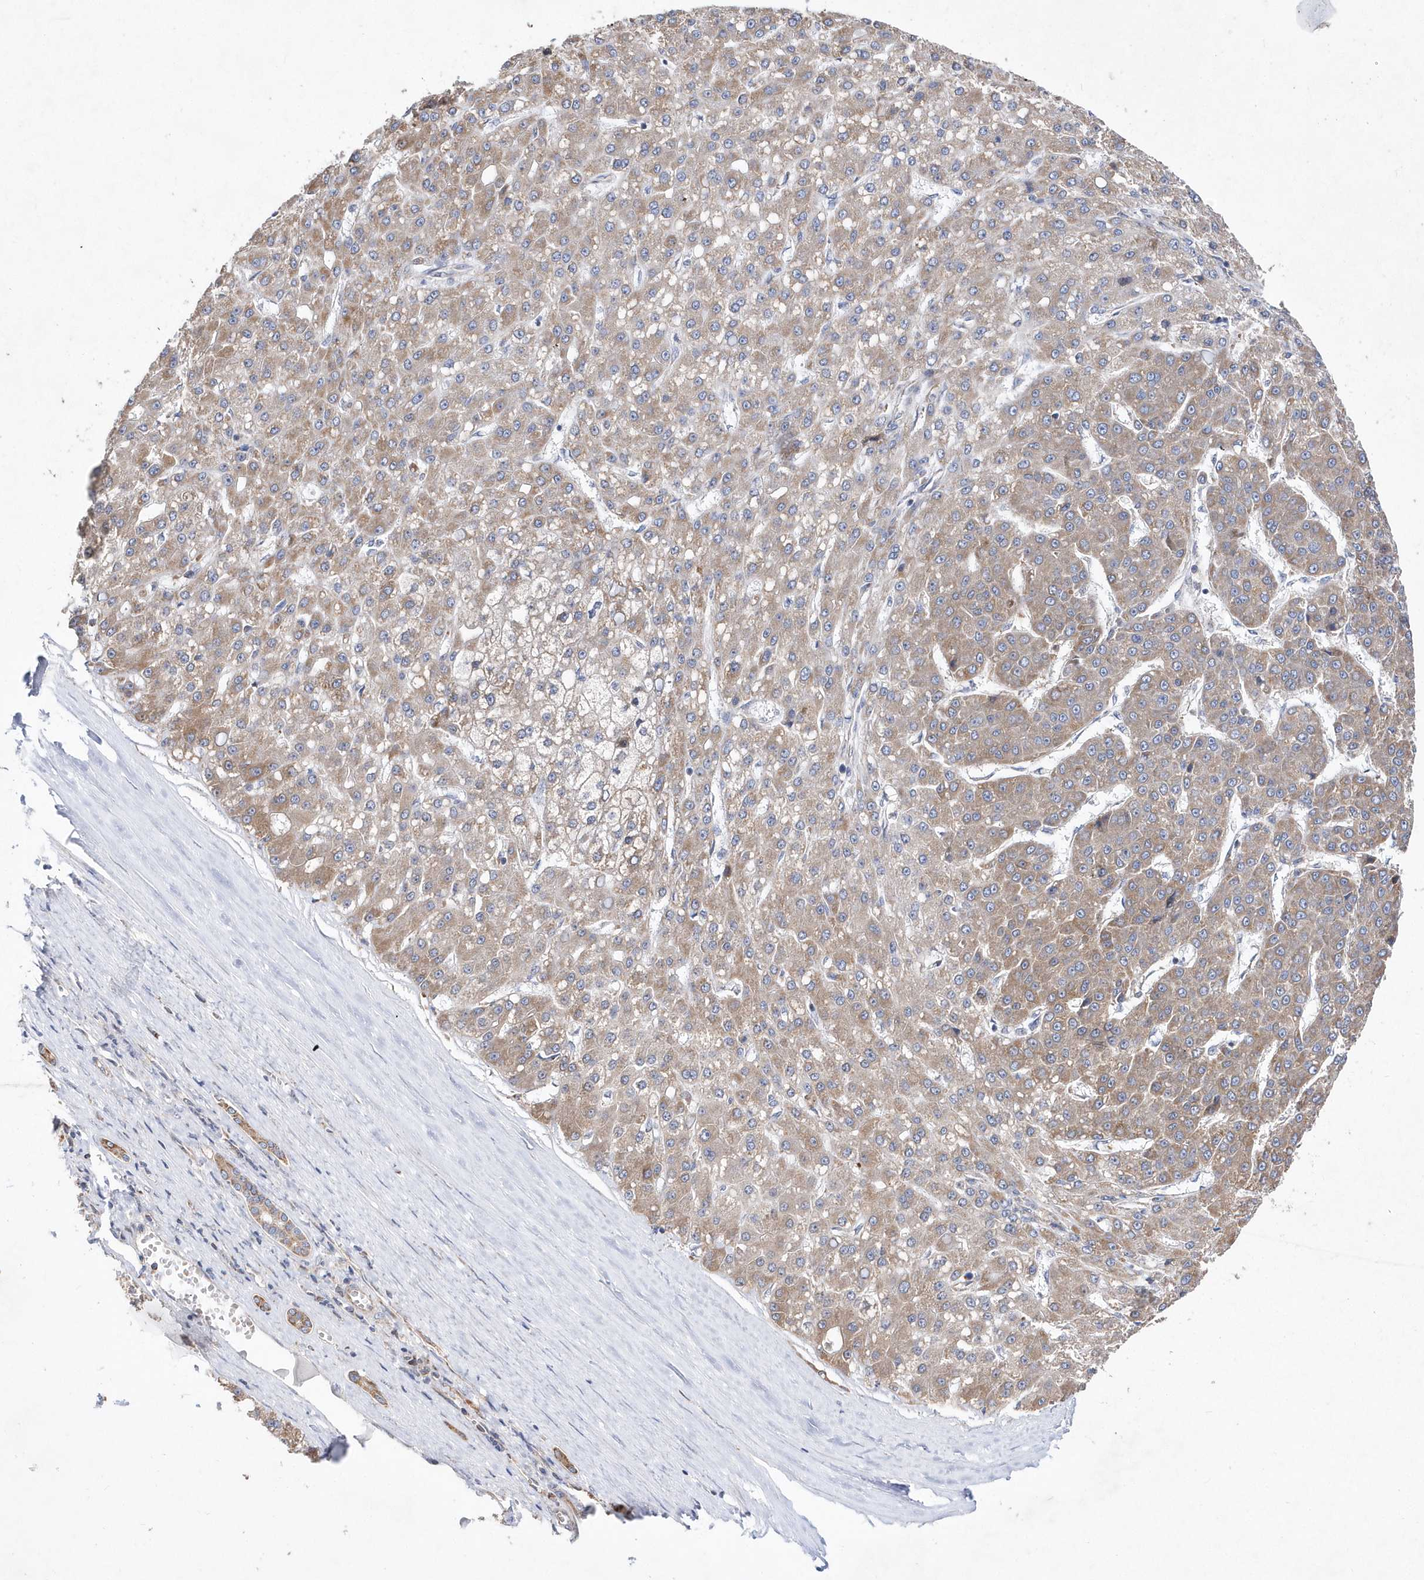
{"staining": {"intensity": "weak", "quantity": ">75%", "location": "cytoplasmic/membranous"}, "tissue": "liver cancer", "cell_type": "Tumor cells", "image_type": "cancer", "snomed": [{"axis": "morphology", "description": "Carcinoma, Hepatocellular, NOS"}, {"axis": "topography", "description": "Liver"}], "caption": "An image showing weak cytoplasmic/membranous staining in approximately >75% of tumor cells in liver cancer, as visualized by brown immunohistochemical staining.", "gene": "JKAMP", "patient": {"sex": "male", "age": 67}}